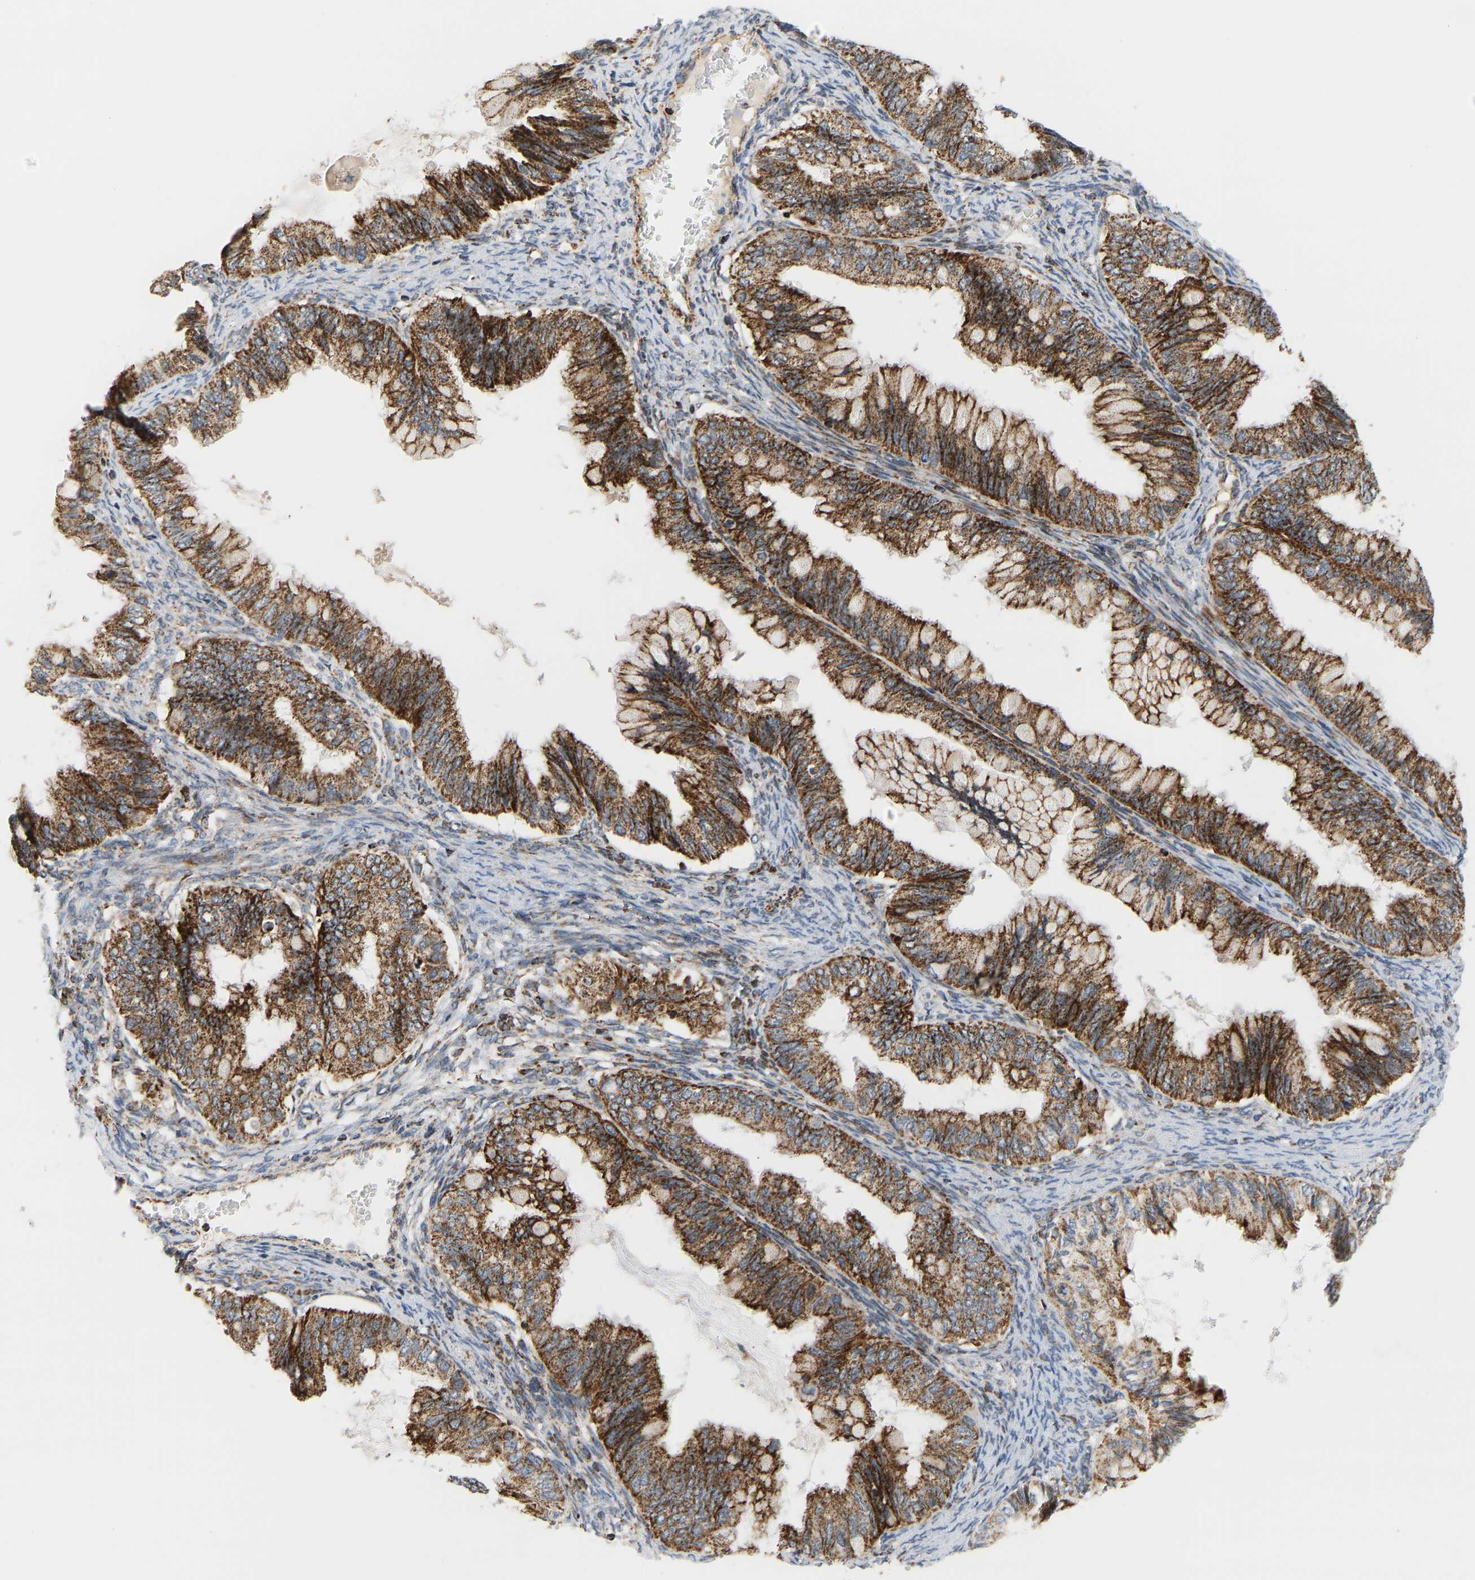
{"staining": {"intensity": "strong", "quantity": ">75%", "location": "cytoplasmic/membranous"}, "tissue": "ovarian cancer", "cell_type": "Tumor cells", "image_type": "cancer", "snomed": [{"axis": "morphology", "description": "Cystadenocarcinoma, mucinous, NOS"}, {"axis": "topography", "description": "Ovary"}], "caption": "Ovarian cancer (mucinous cystadenocarcinoma) stained for a protein (brown) shows strong cytoplasmic/membranous positive staining in about >75% of tumor cells.", "gene": "GPSM2", "patient": {"sex": "female", "age": 80}}